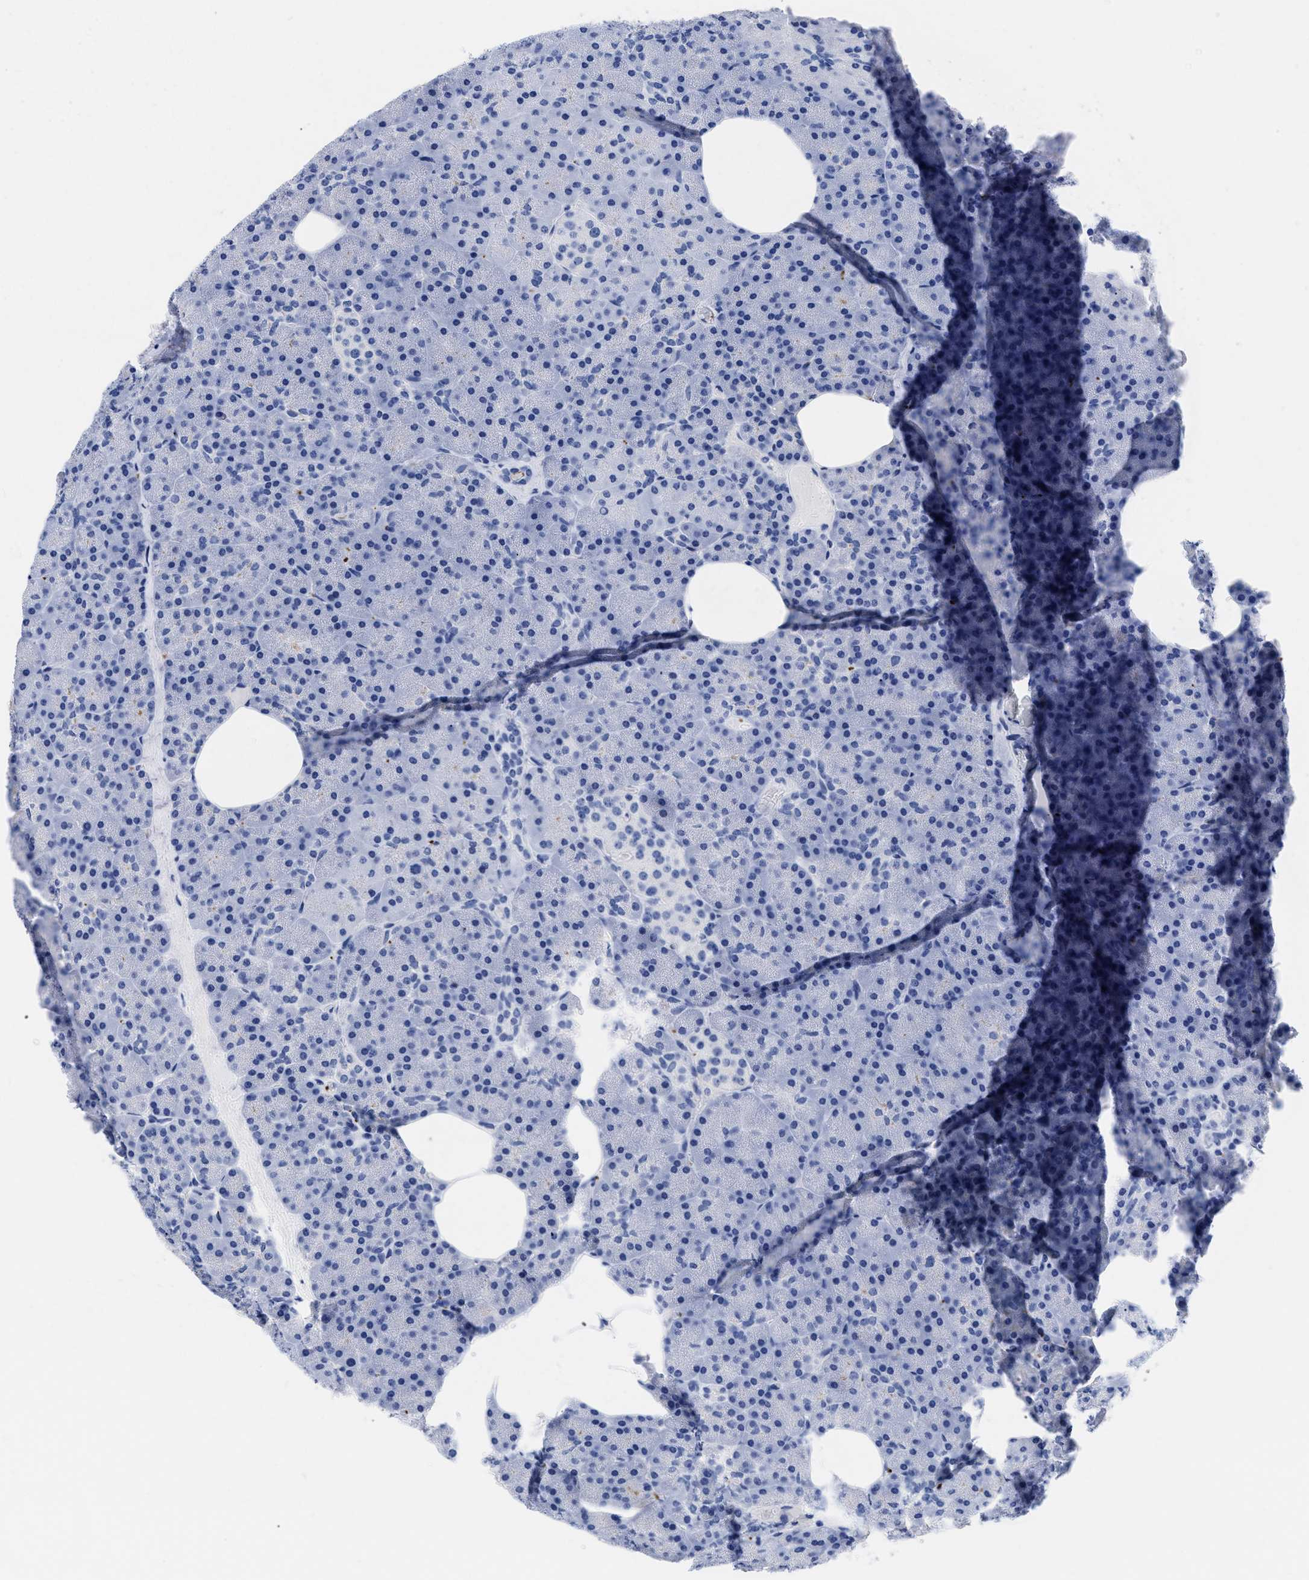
{"staining": {"intensity": "negative", "quantity": "none", "location": "none"}, "tissue": "pancreas", "cell_type": "Exocrine glandular cells", "image_type": "normal", "snomed": [{"axis": "morphology", "description": "Normal tissue, NOS"}, {"axis": "morphology", "description": "Carcinoid, malignant, NOS"}, {"axis": "topography", "description": "Pancreas"}], "caption": "A photomicrograph of human pancreas is negative for staining in exocrine glandular cells. (DAB immunohistochemistry (IHC) with hematoxylin counter stain).", "gene": "TREML1", "patient": {"sex": "female", "age": 35}}